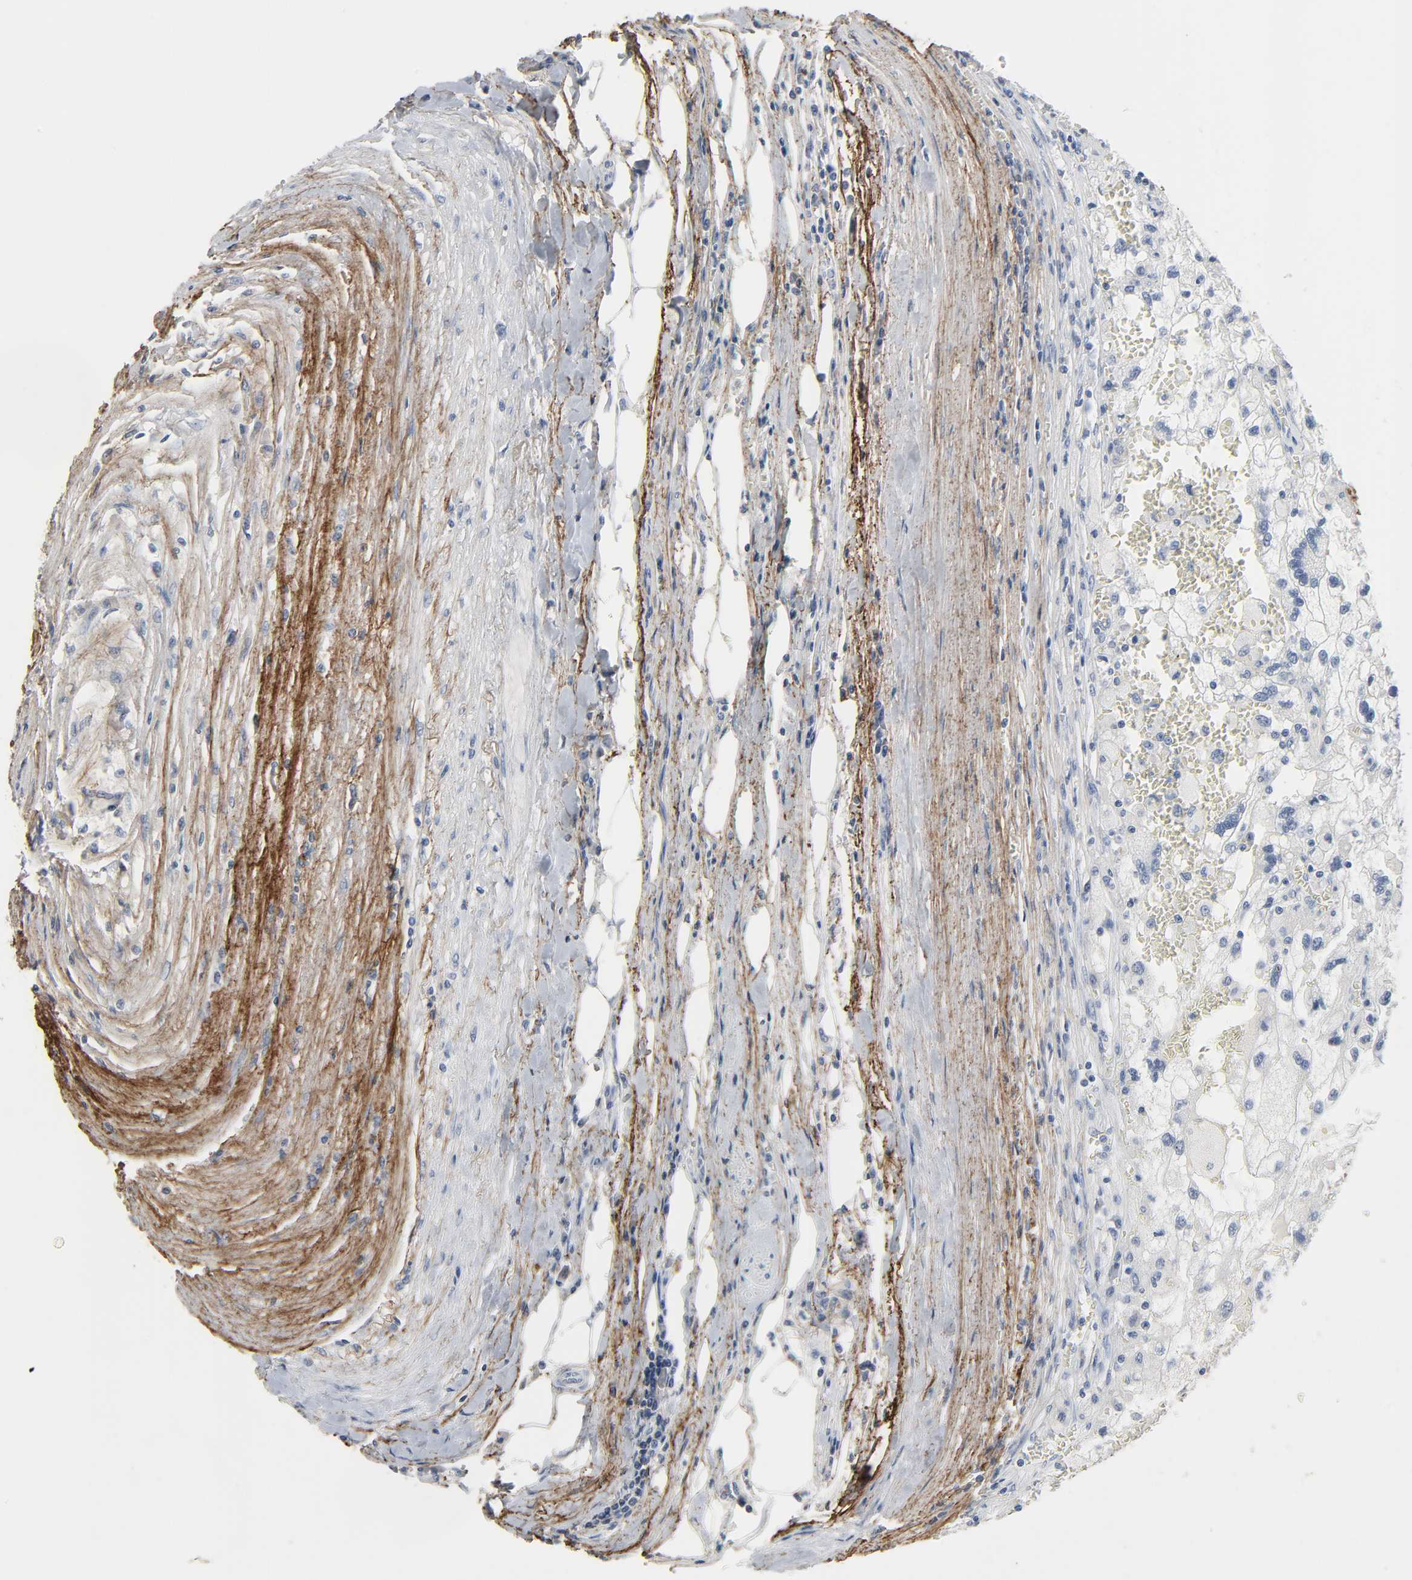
{"staining": {"intensity": "negative", "quantity": "none", "location": "none"}, "tissue": "renal cancer", "cell_type": "Tumor cells", "image_type": "cancer", "snomed": [{"axis": "morphology", "description": "Normal tissue, NOS"}, {"axis": "morphology", "description": "Adenocarcinoma, NOS"}, {"axis": "topography", "description": "Kidney"}], "caption": "Tumor cells are negative for brown protein staining in adenocarcinoma (renal).", "gene": "FBLN5", "patient": {"sex": "male", "age": 71}}